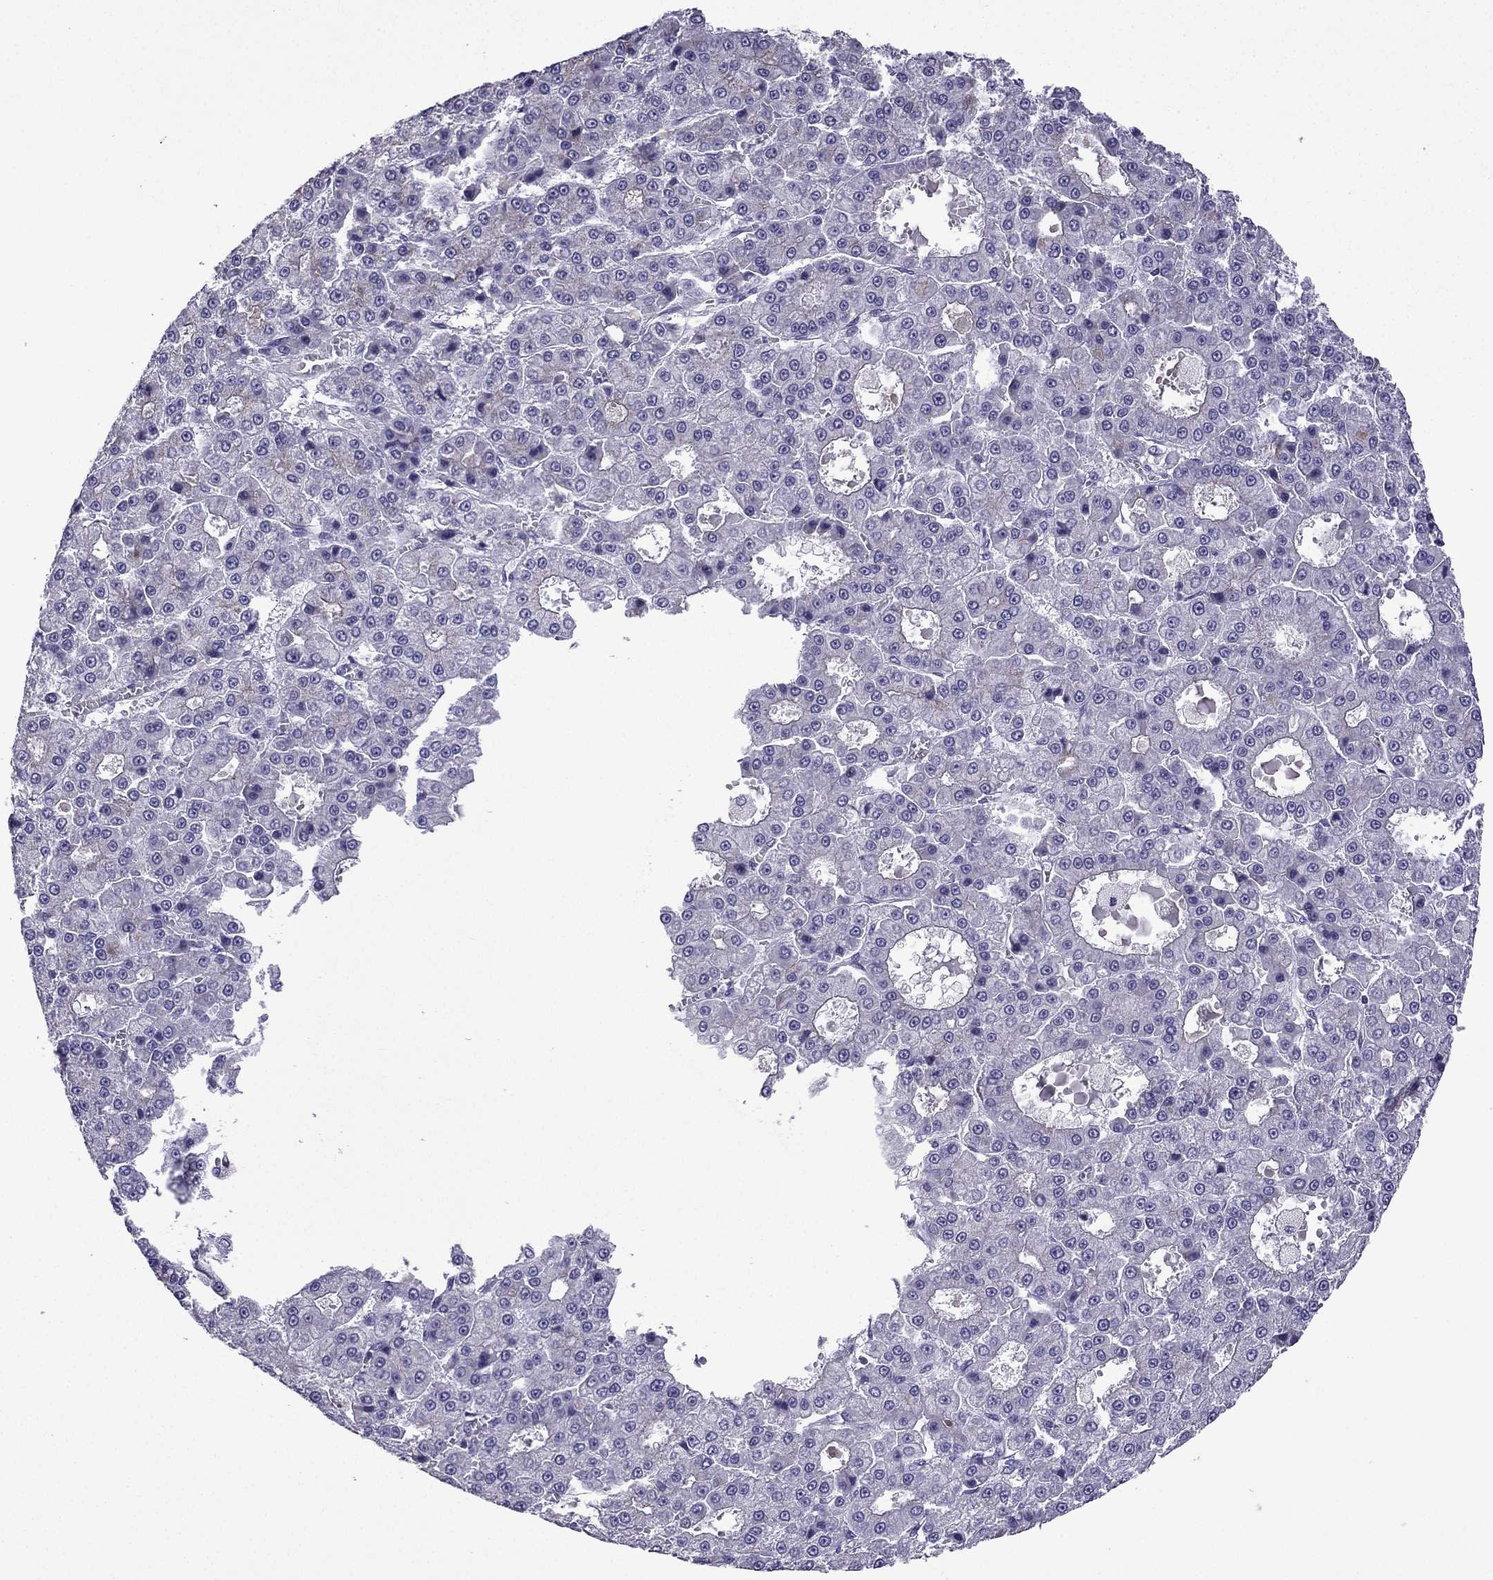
{"staining": {"intensity": "negative", "quantity": "none", "location": "none"}, "tissue": "liver cancer", "cell_type": "Tumor cells", "image_type": "cancer", "snomed": [{"axis": "morphology", "description": "Carcinoma, Hepatocellular, NOS"}, {"axis": "topography", "description": "Liver"}], "caption": "Liver hepatocellular carcinoma stained for a protein using immunohistochemistry shows no staining tumor cells.", "gene": "TTN", "patient": {"sex": "male", "age": 70}}